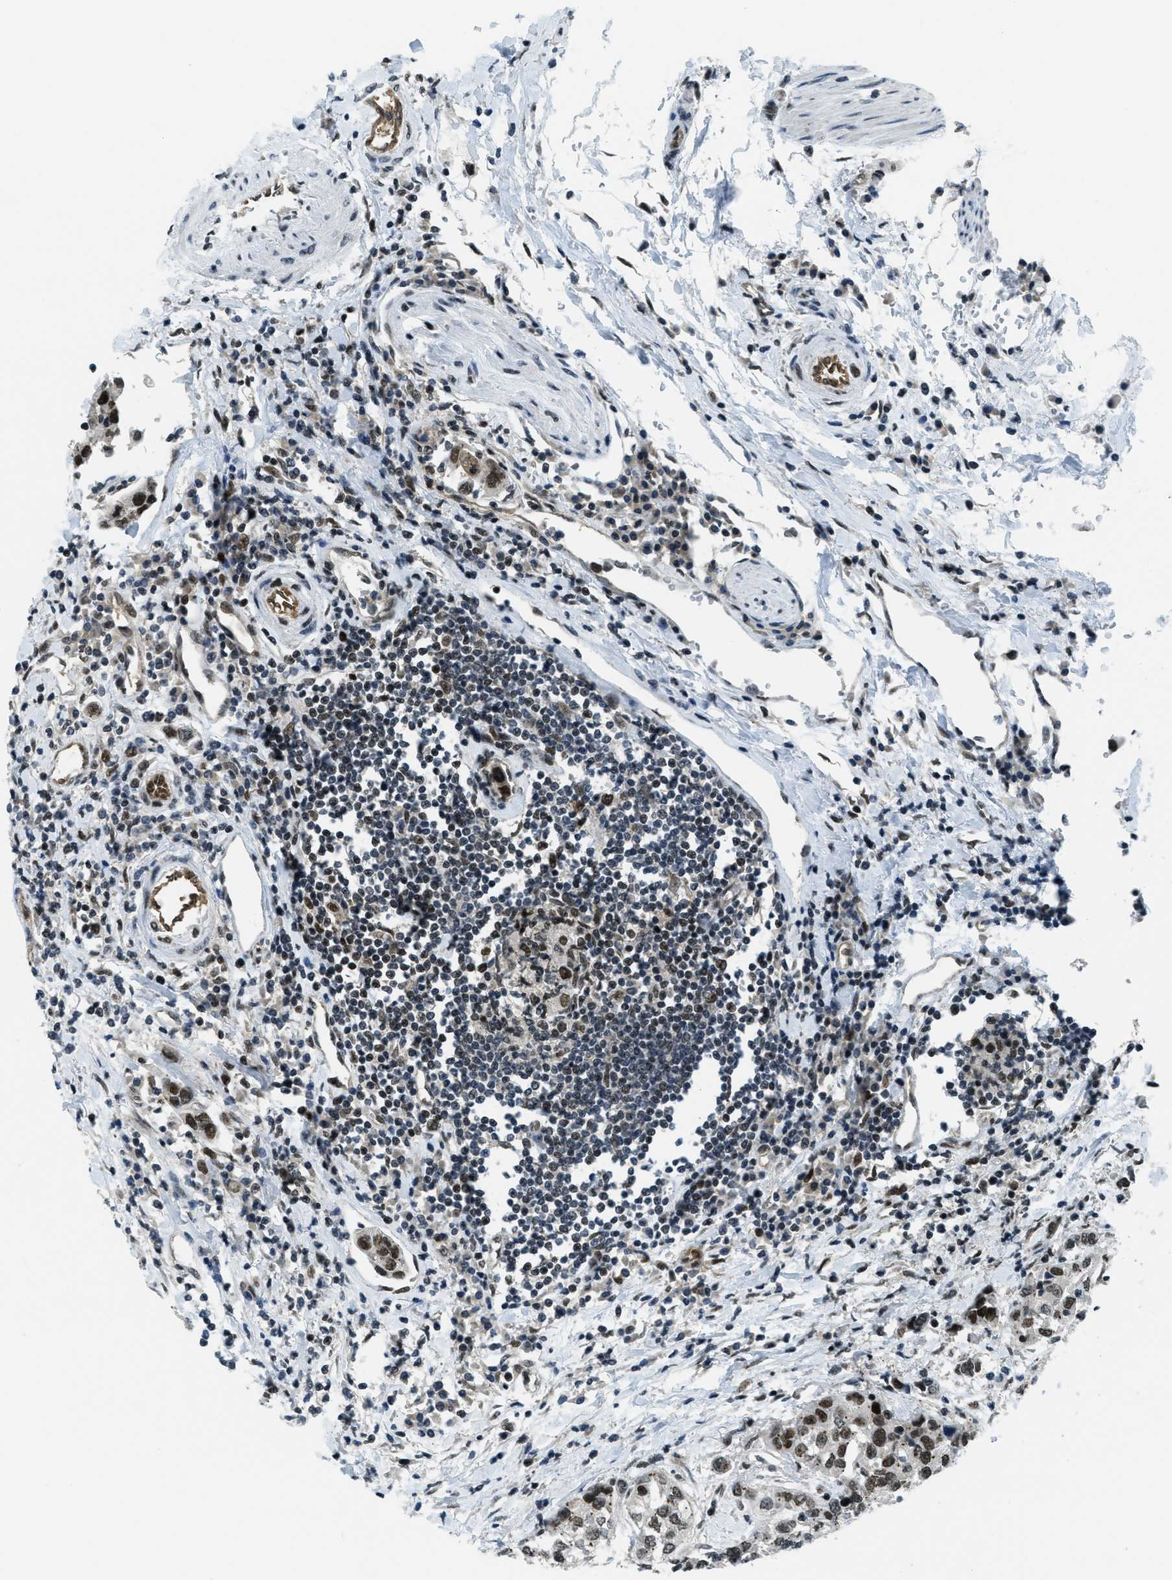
{"staining": {"intensity": "moderate", "quantity": "25%-75%", "location": "nuclear"}, "tissue": "urothelial cancer", "cell_type": "Tumor cells", "image_type": "cancer", "snomed": [{"axis": "morphology", "description": "Urothelial carcinoma, High grade"}, {"axis": "topography", "description": "Urinary bladder"}], "caption": "Human urothelial carcinoma (high-grade) stained for a protein (brown) shows moderate nuclear positive positivity in approximately 25%-75% of tumor cells.", "gene": "KLF6", "patient": {"sex": "female", "age": 80}}